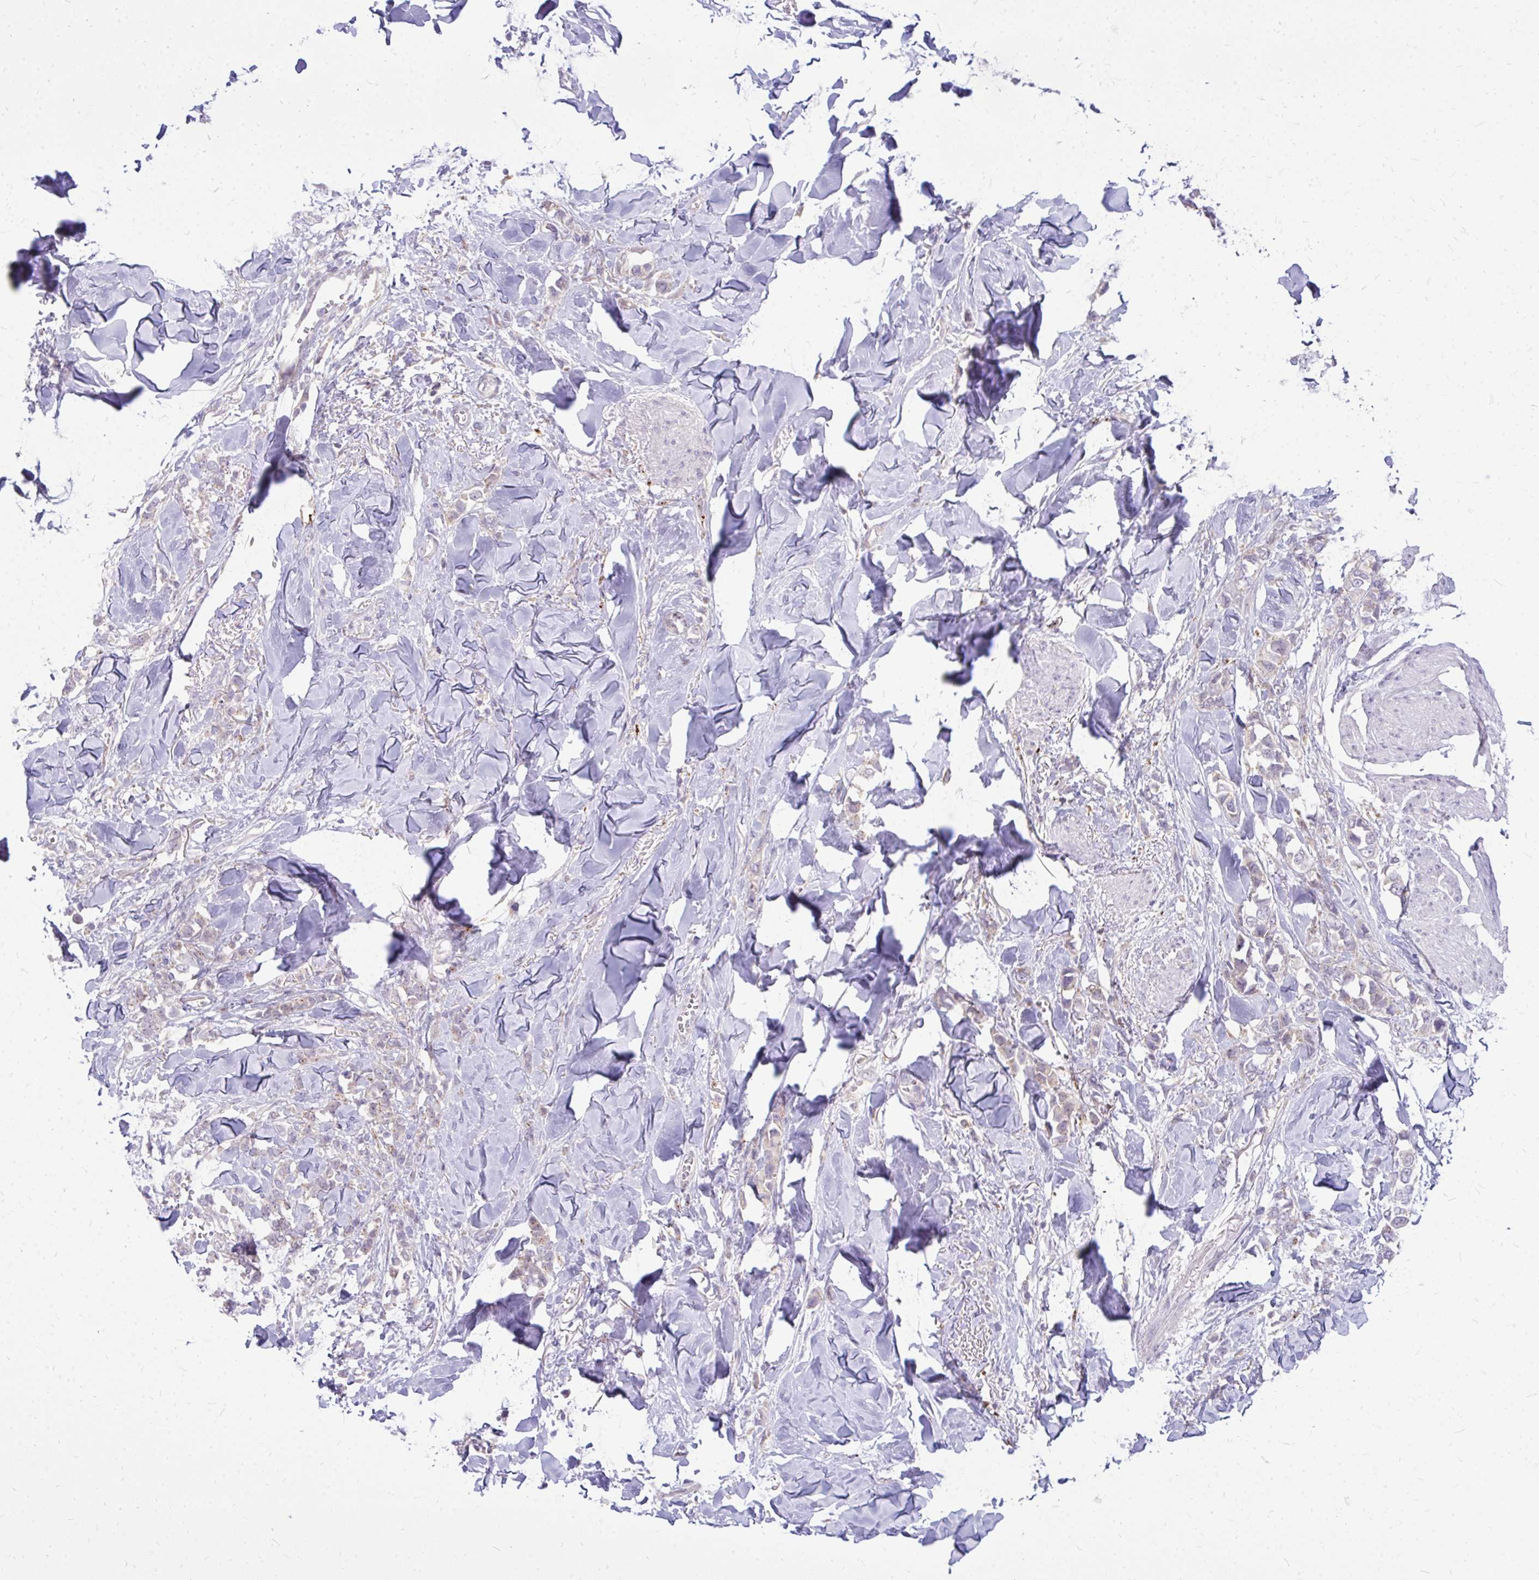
{"staining": {"intensity": "weak", "quantity": "25%-75%", "location": "cytoplasmic/membranous"}, "tissue": "breast cancer", "cell_type": "Tumor cells", "image_type": "cancer", "snomed": [{"axis": "morphology", "description": "Lobular carcinoma"}, {"axis": "topography", "description": "Breast"}], "caption": "DAB immunohistochemical staining of human breast cancer (lobular carcinoma) reveals weak cytoplasmic/membranous protein expression in about 25%-75% of tumor cells.", "gene": "ZSCAN25", "patient": {"sex": "female", "age": 91}}